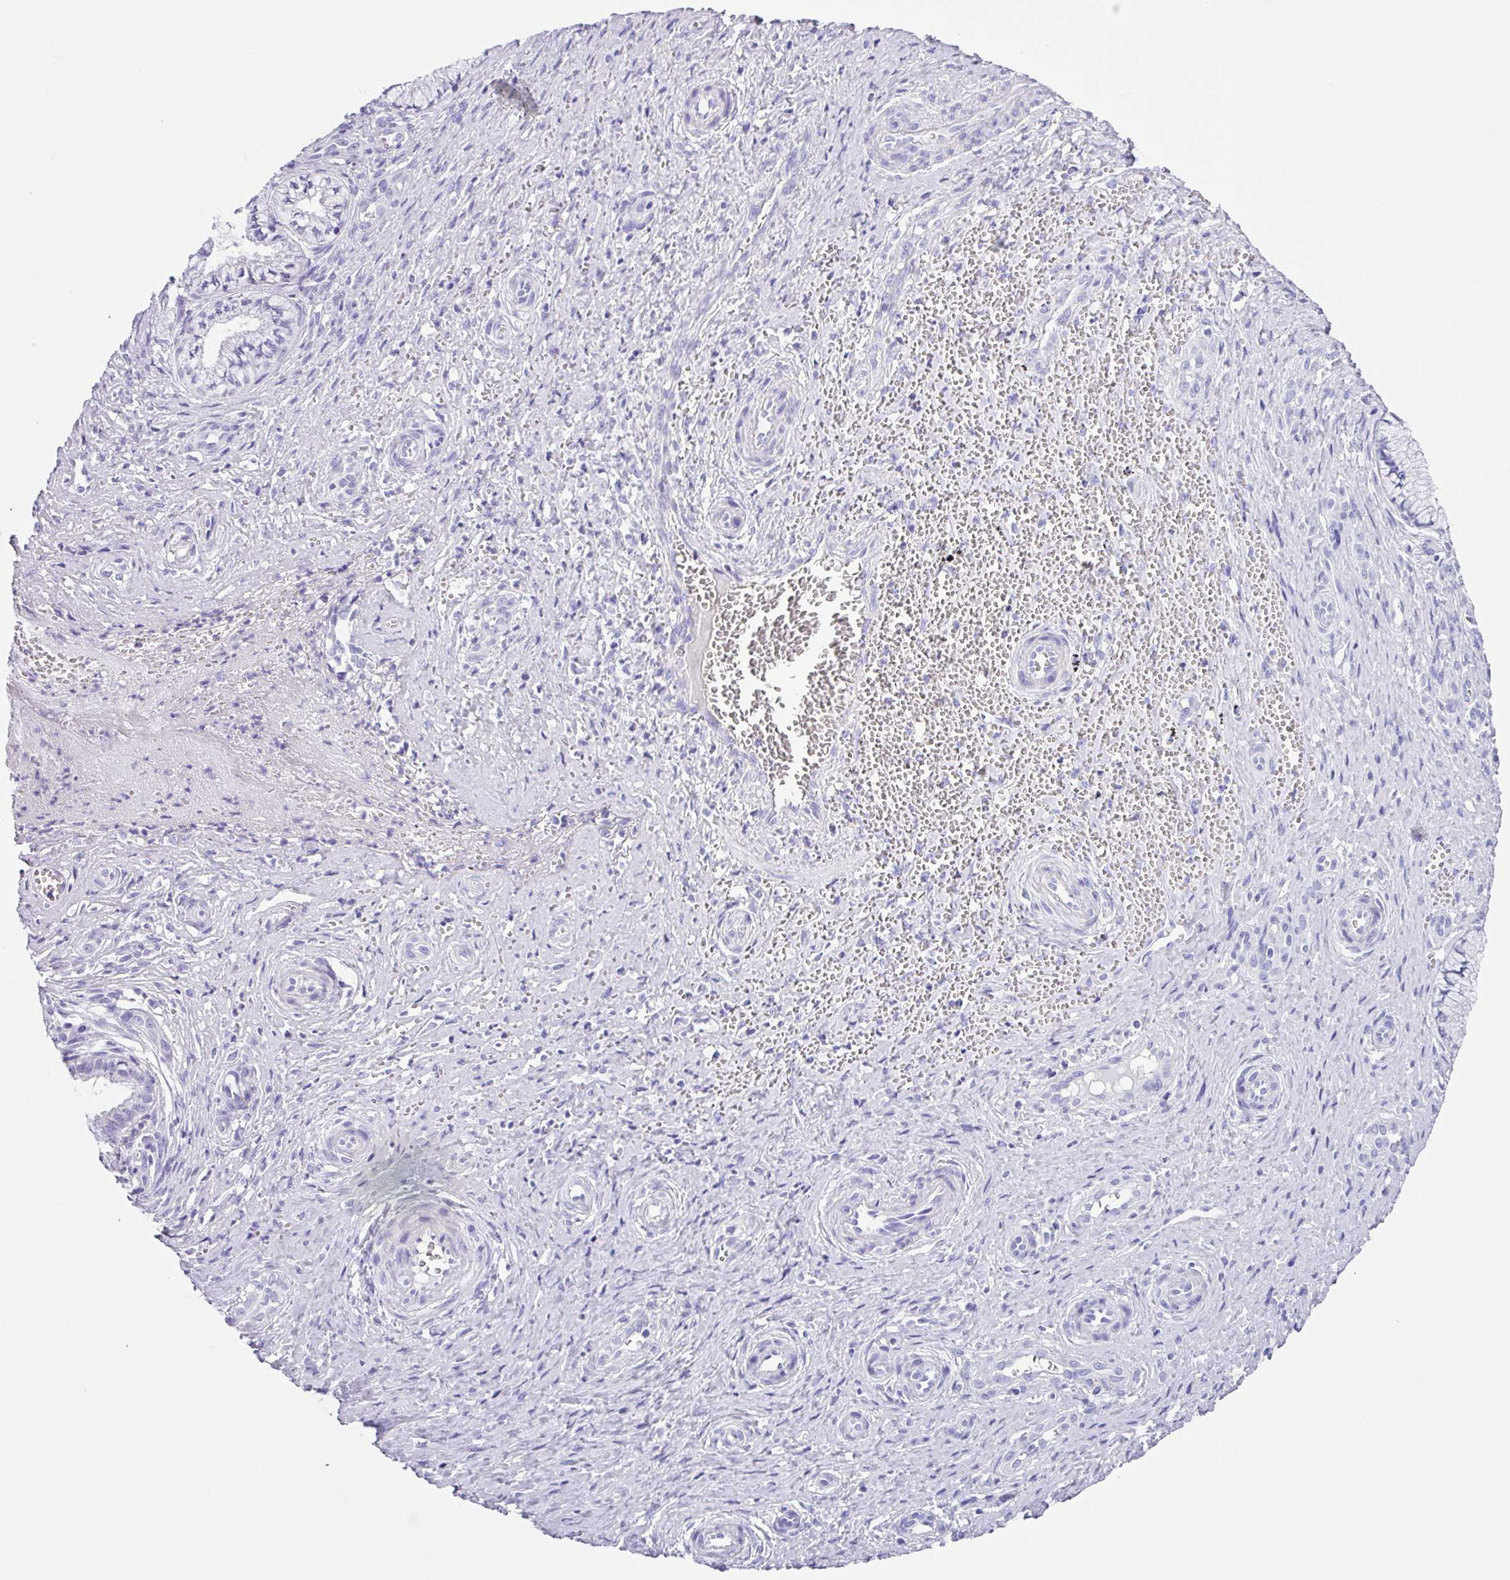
{"staining": {"intensity": "negative", "quantity": "none", "location": "none"}, "tissue": "cervix", "cell_type": "Glandular cells", "image_type": "normal", "snomed": [{"axis": "morphology", "description": "Normal tissue, NOS"}, {"axis": "topography", "description": "Cervix"}], "caption": "A histopathology image of human cervix is negative for staining in glandular cells. The staining is performed using DAB brown chromogen with nuclei counter-stained in using hematoxylin.", "gene": "ZG16", "patient": {"sex": "female", "age": 36}}